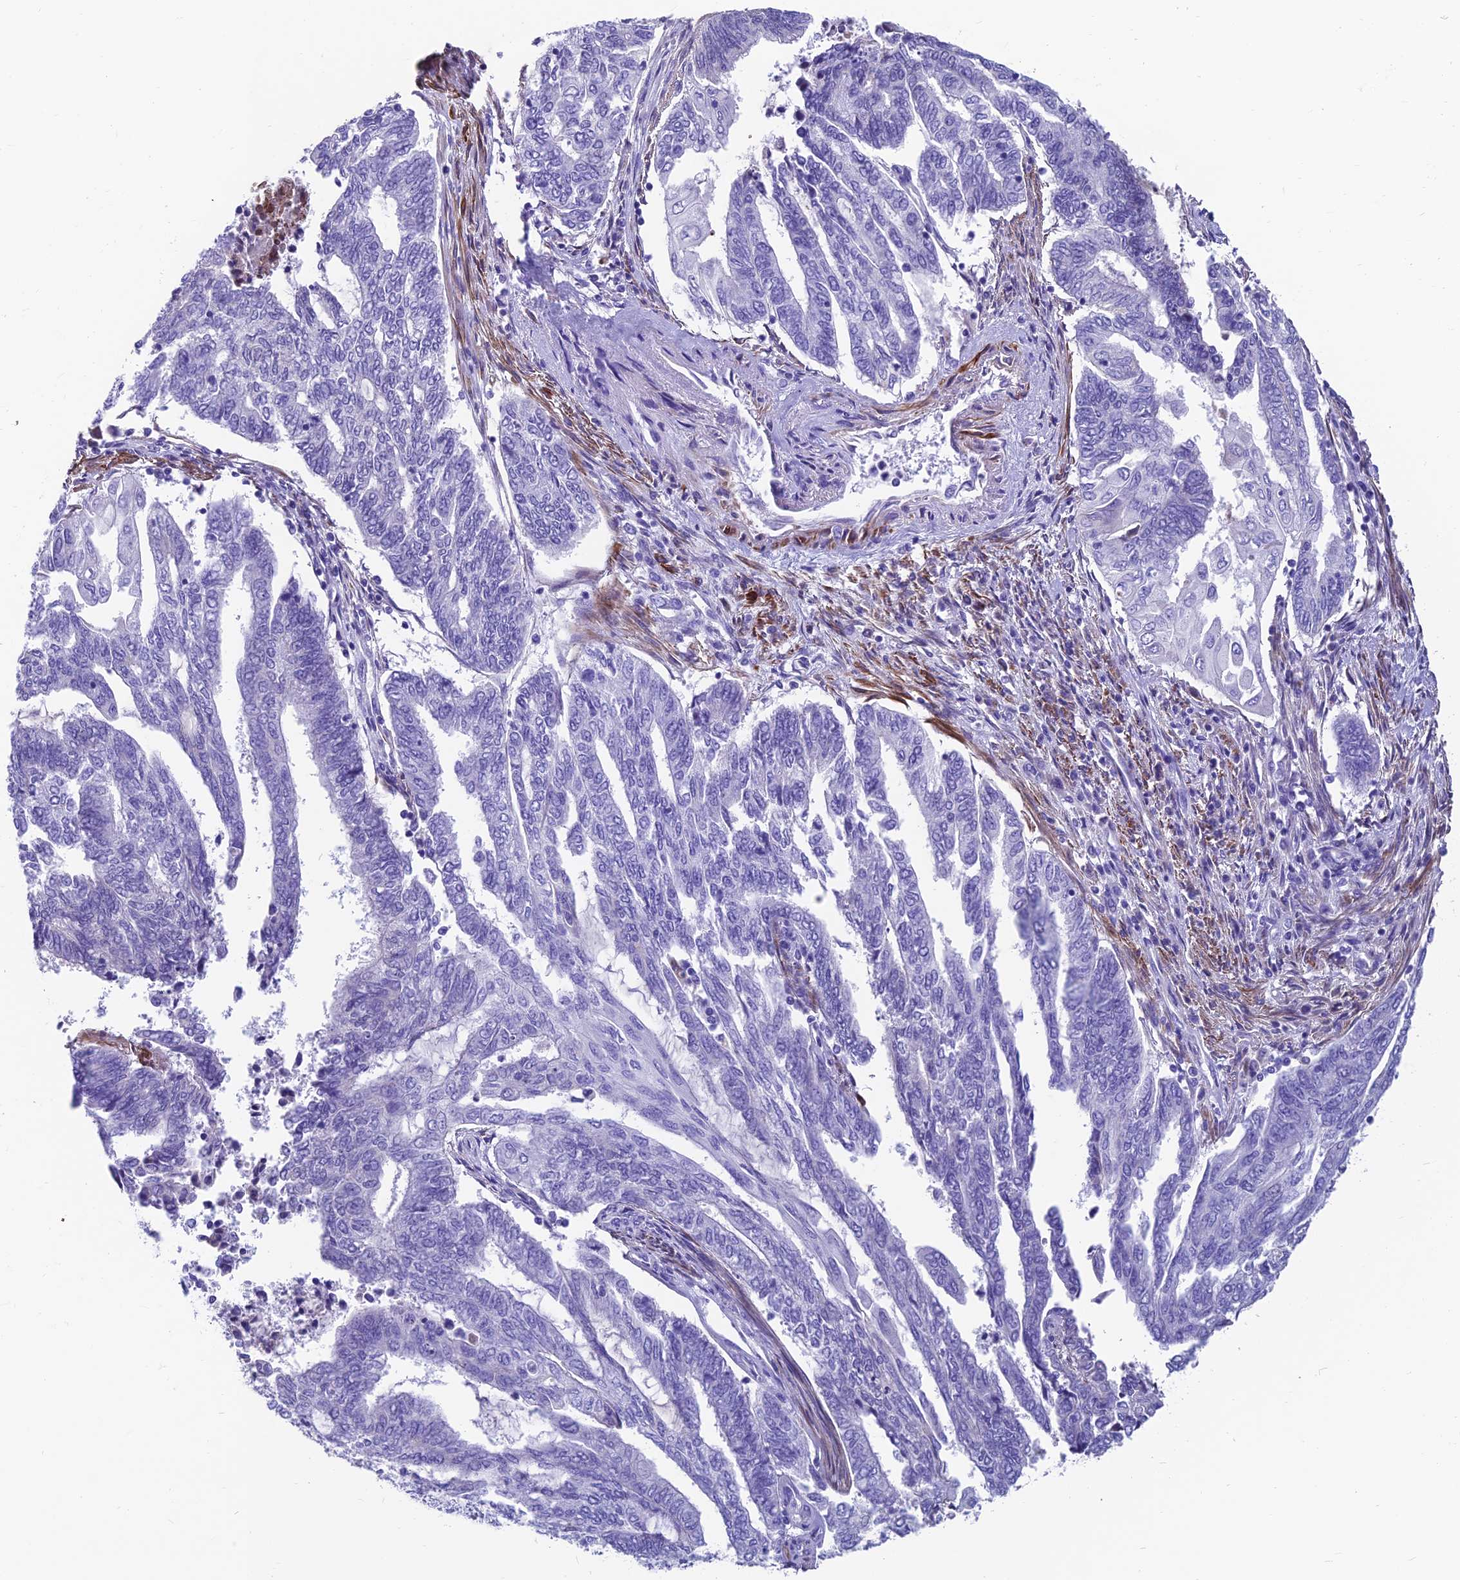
{"staining": {"intensity": "negative", "quantity": "none", "location": "none"}, "tissue": "endometrial cancer", "cell_type": "Tumor cells", "image_type": "cancer", "snomed": [{"axis": "morphology", "description": "Adenocarcinoma, NOS"}, {"axis": "topography", "description": "Uterus"}, {"axis": "topography", "description": "Endometrium"}], "caption": "Immunohistochemistry (IHC) of endometrial adenocarcinoma exhibits no positivity in tumor cells.", "gene": "GNG11", "patient": {"sex": "female", "age": 70}}